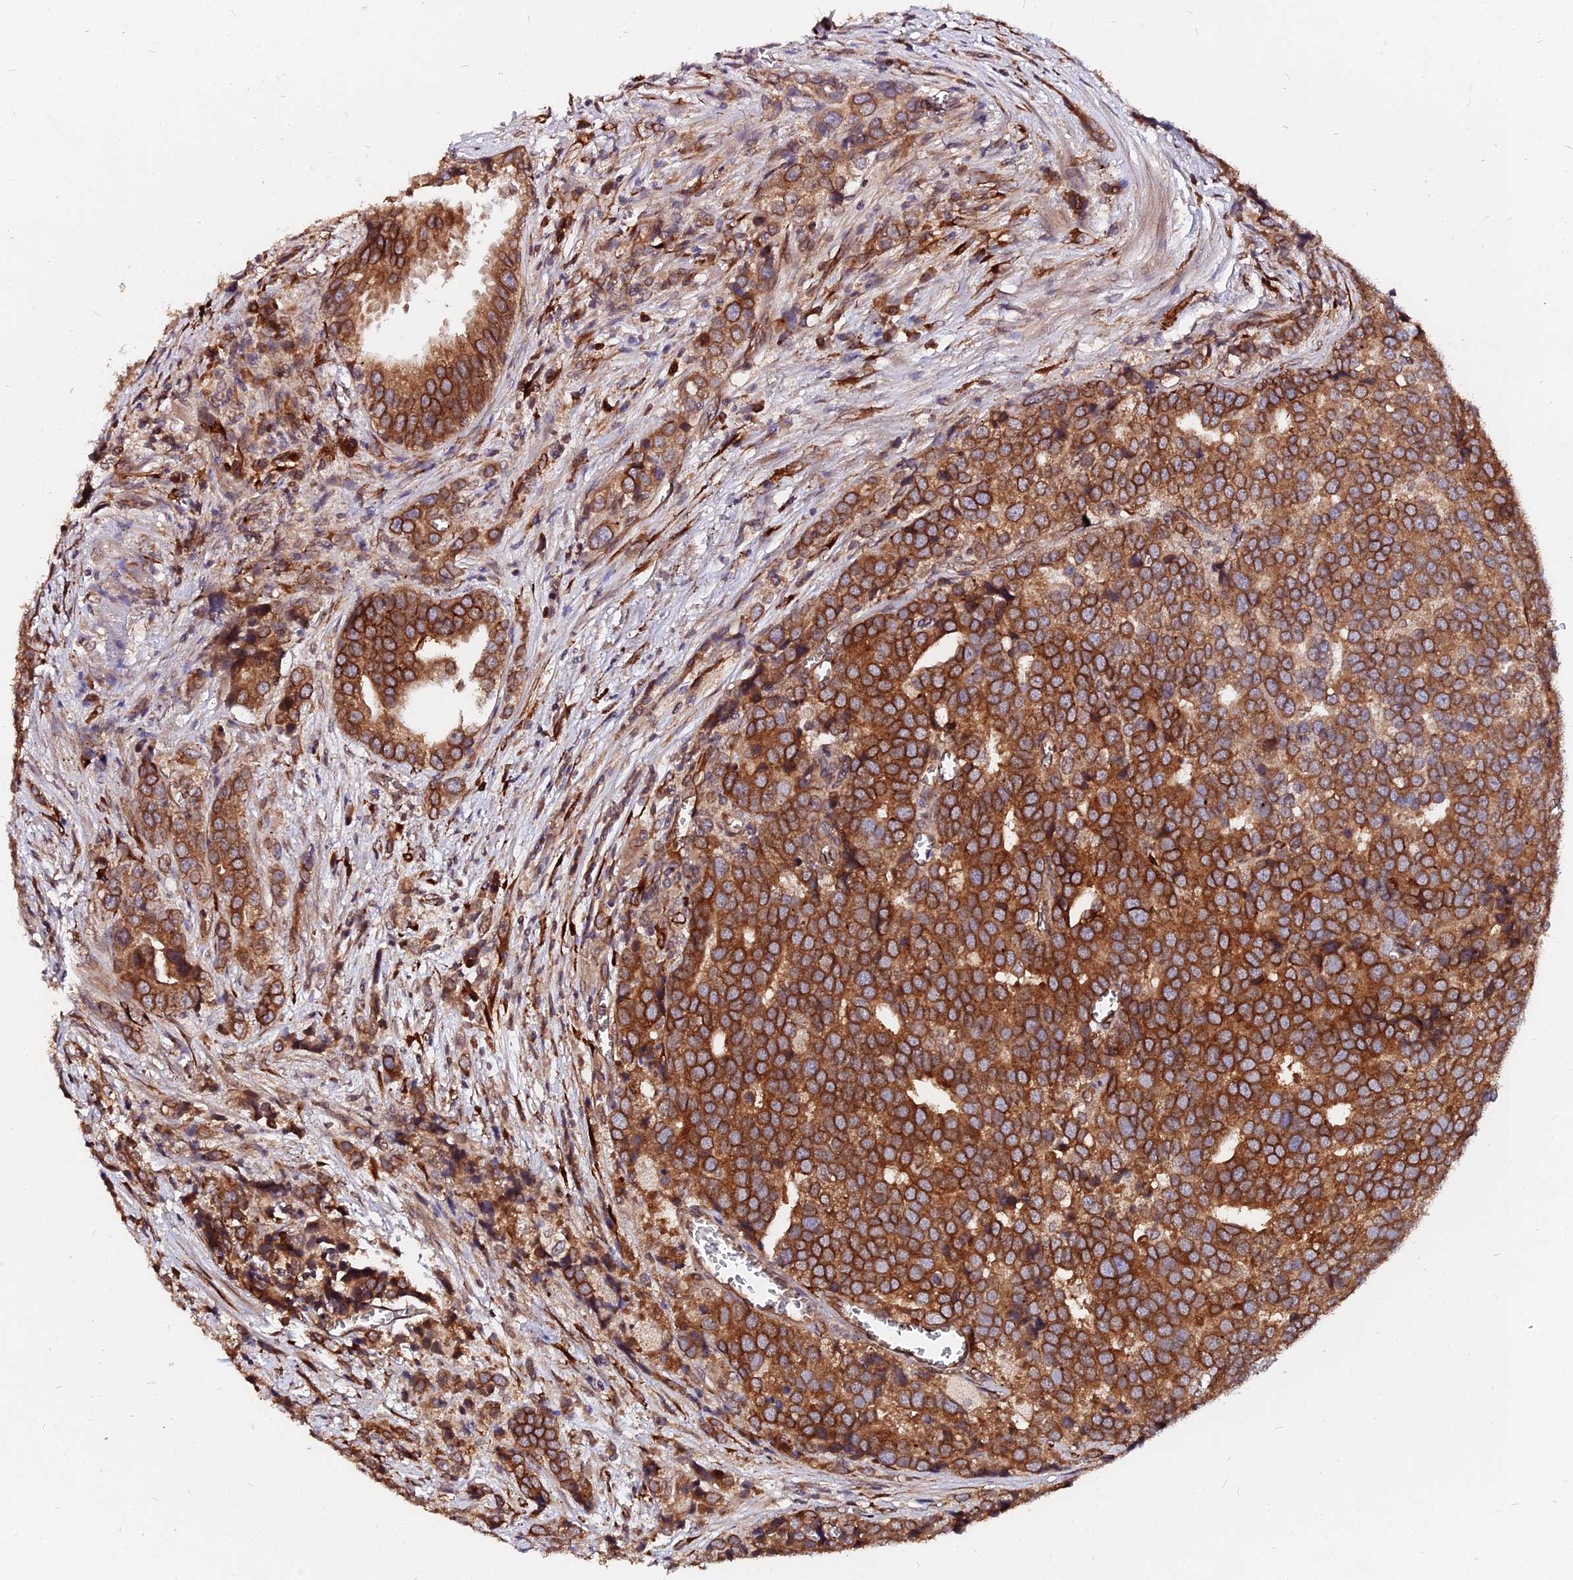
{"staining": {"intensity": "strong", "quantity": ">75%", "location": "cytoplasmic/membranous"}, "tissue": "prostate cancer", "cell_type": "Tumor cells", "image_type": "cancer", "snomed": [{"axis": "morphology", "description": "Adenocarcinoma, High grade"}, {"axis": "topography", "description": "Prostate"}], "caption": "A micrograph of prostate cancer stained for a protein displays strong cytoplasmic/membranous brown staining in tumor cells. (DAB IHC, brown staining for protein, blue staining for nuclei).", "gene": "PDE4D", "patient": {"sex": "male", "age": 71}}